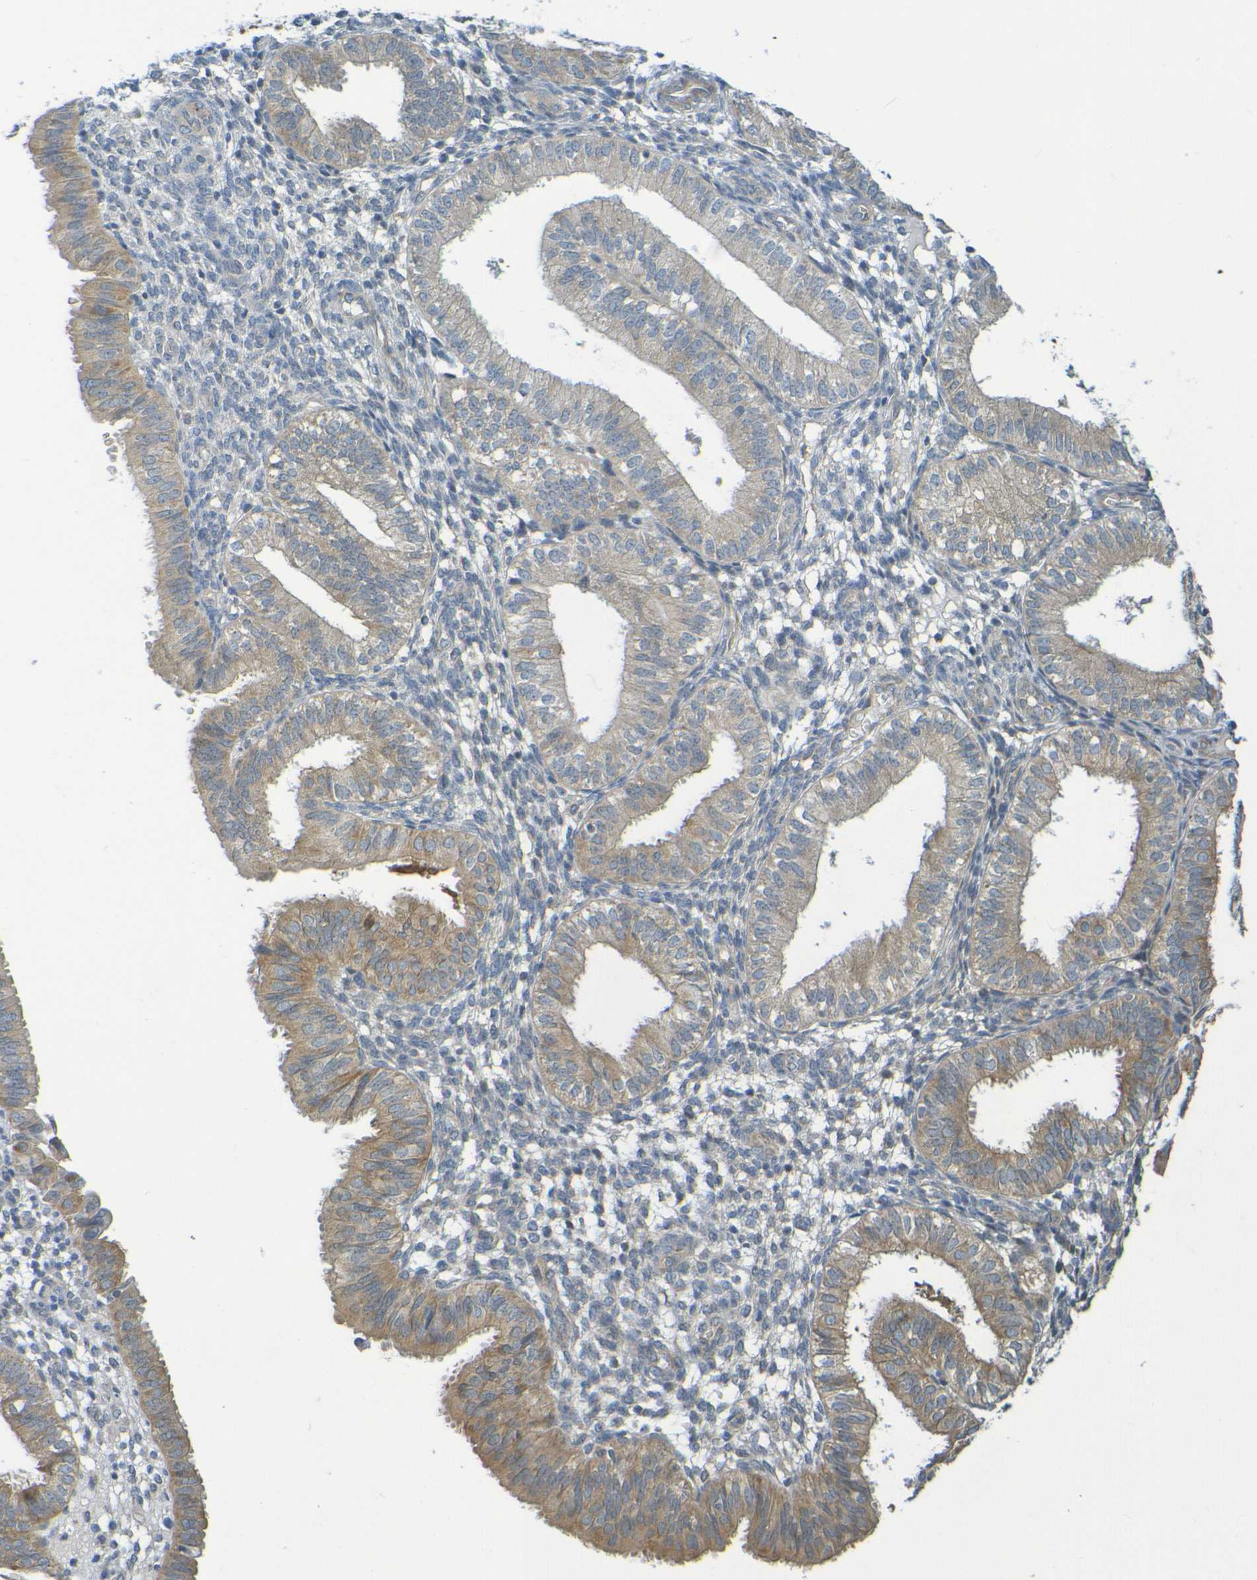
{"staining": {"intensity": "weak", "quantity": "<25%", "location": "cytoplasmic/membranous"}, "tissue": "endometrium", "cell_type": "Cells in endometrial stroma", "image_type": "normal", "snomed": [{"axis": "morphology", "description": "Normal tissue, NOS"}, {"axis": "topography", "description": "Endometrium"}], "caption": "Histopathology image shows no significant protein expression in cells in endometrial stroma of normal endometrium. (Stains: DAB (3,3'-diaminobenzidine) IHC with hematoxylin counter stain, Microscopy: brightfield microscopy at high magnification).", "gene": "CYP4F2", "patient": {"sex": "female", "age": 39}}